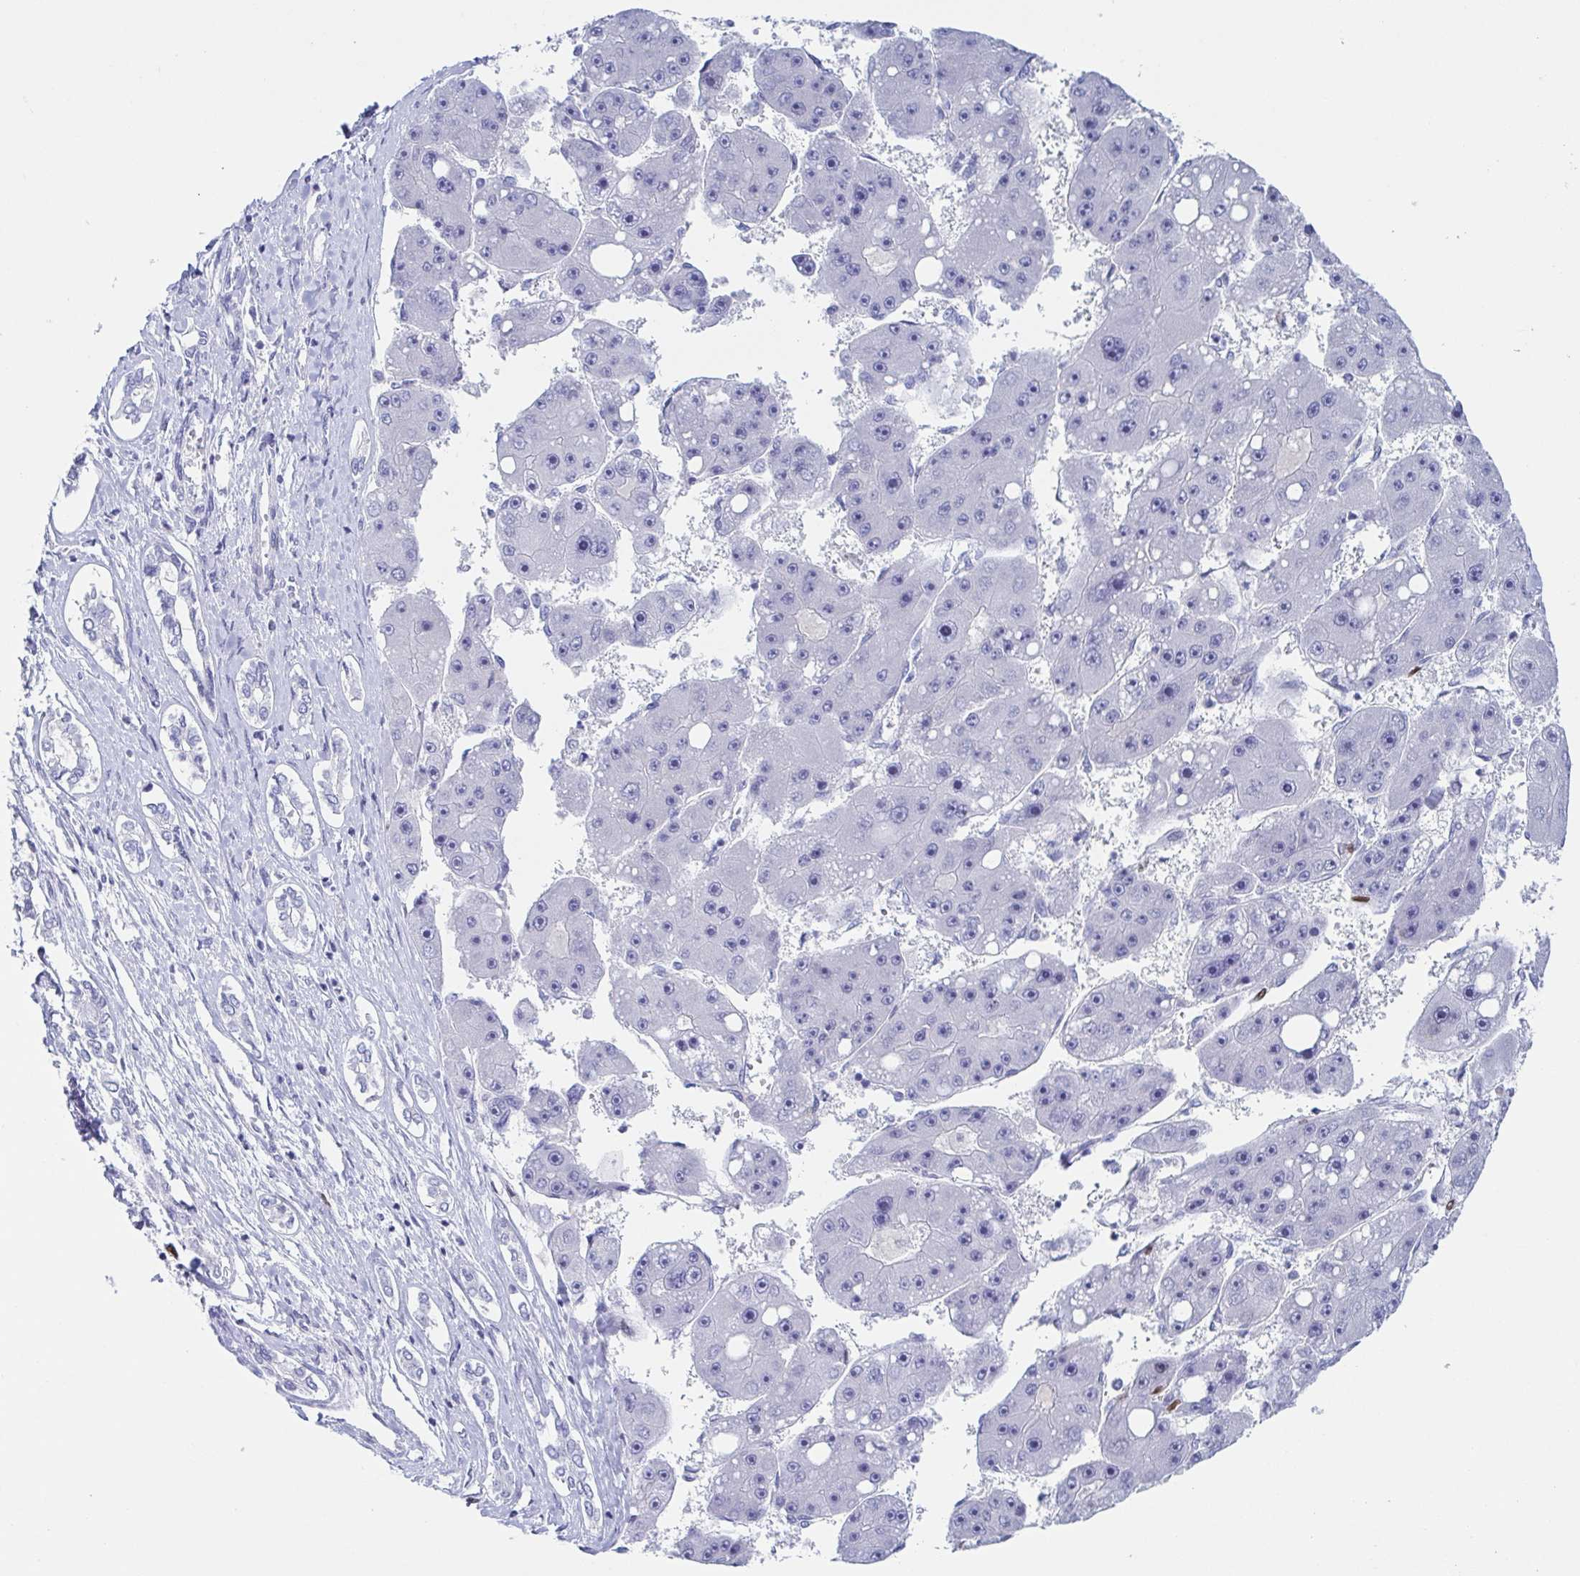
{"staining": {"intensity": "moderate", "quantity": "<25%", "location": "nuclear"}, "tissue": "liver cancer", "cell_type": "Tumor cells", "image_type": "cancer", "snomed": [{"axis": "morphology", "description": "Carcinoma, Hepatocellular, NOS"}, {"axis": "topography", "description": "Liver"}], "caption": "Tumor cells reveal low levels of moderate nuclear staining in about <25% of cells in human liver cancer.", "gene": "HTR2A", "patient": {"sex": "female", "age": 61}}